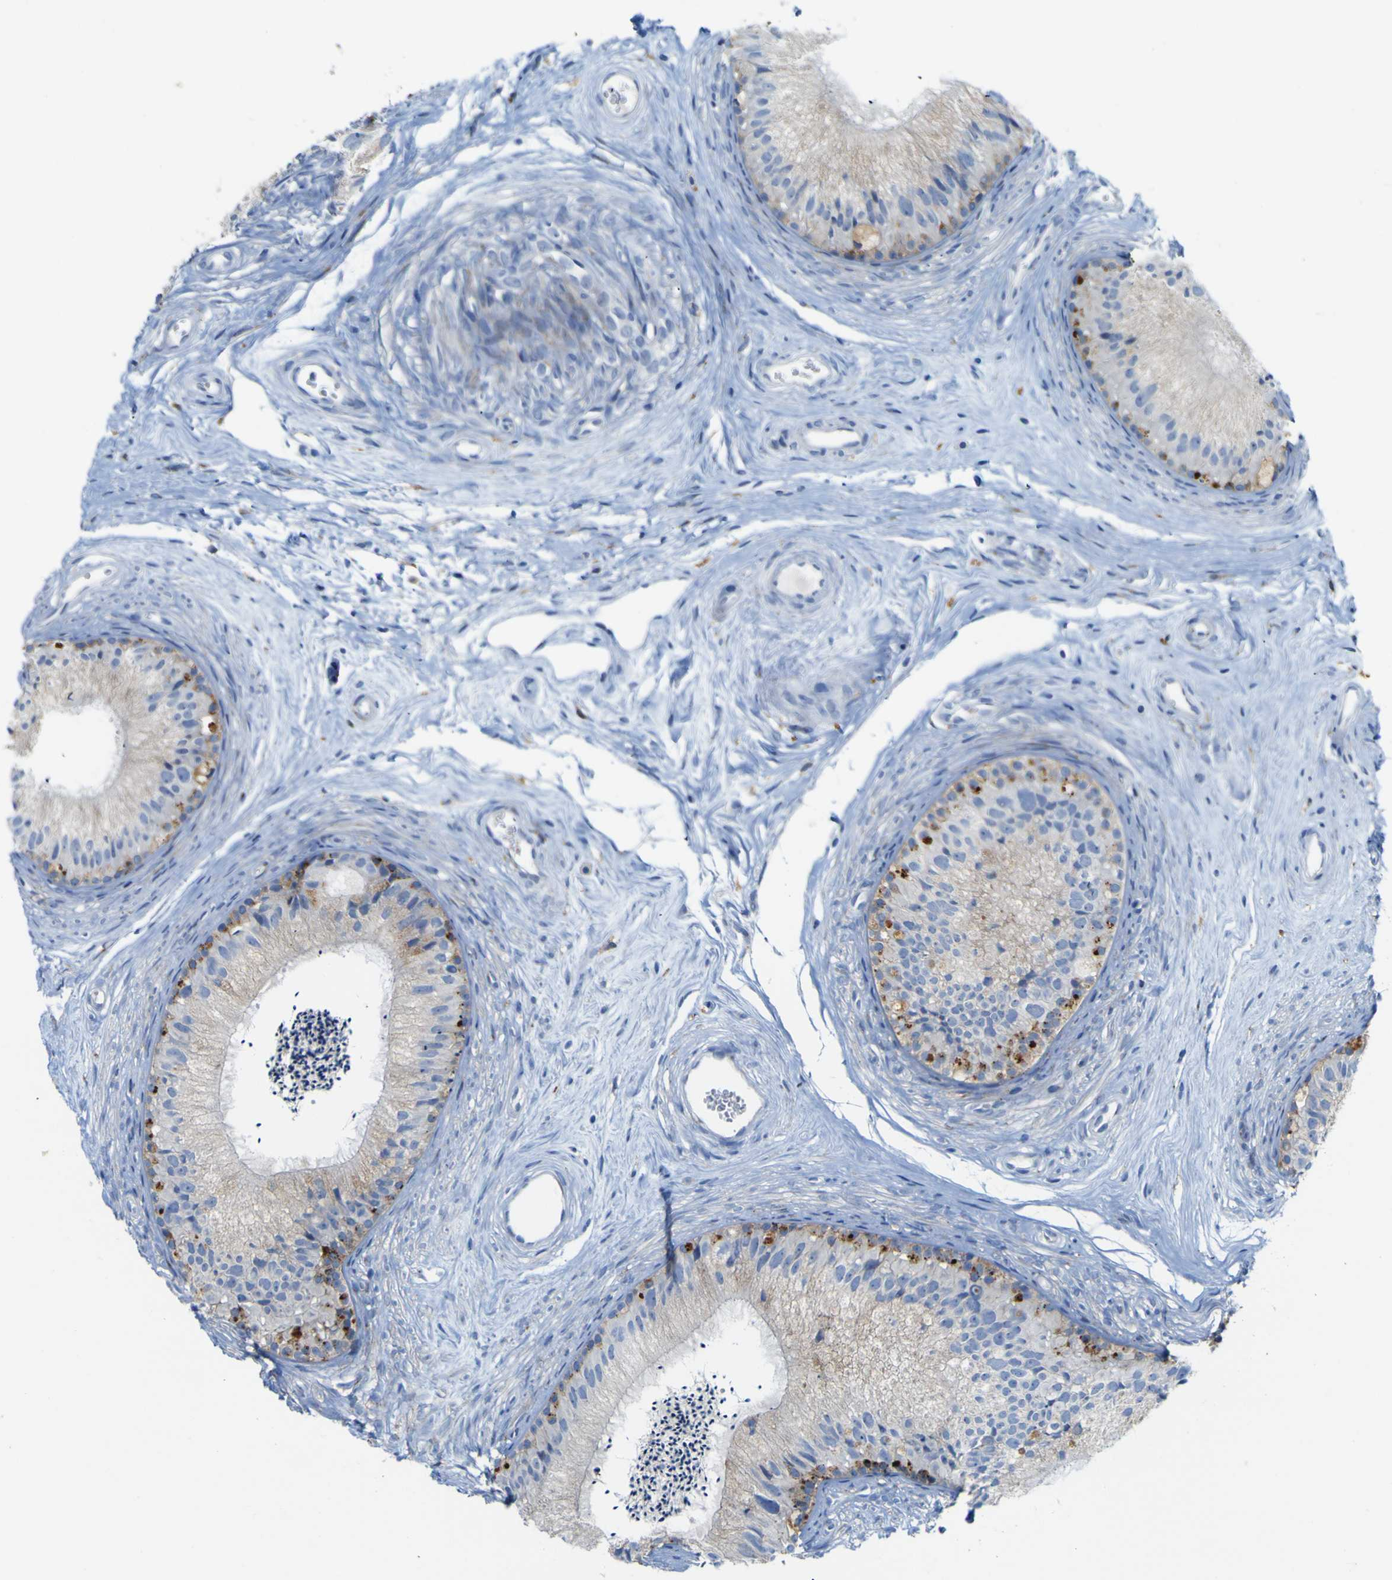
{"staining": {"intensity": "moderate", "quantity": "25%-75%", "location": "cytoplasmic/membranous"}, "tissue": "epididymis", "cell_type": "Glandular cells", "image_type": "normal", "snomed": [{"axis": "morphology", "description": "Normal tissue, NOS"}, {"axis": "topography", "description": "Epididymis"}], "caption": "Epididymis stained for a protein (brown) reveals moderate cytoplasmic/membranous positive positivity in about 25%-75% of glandular cells.", "gene": "PTPRF", "patient": {"sex": "male", "age": 56}}